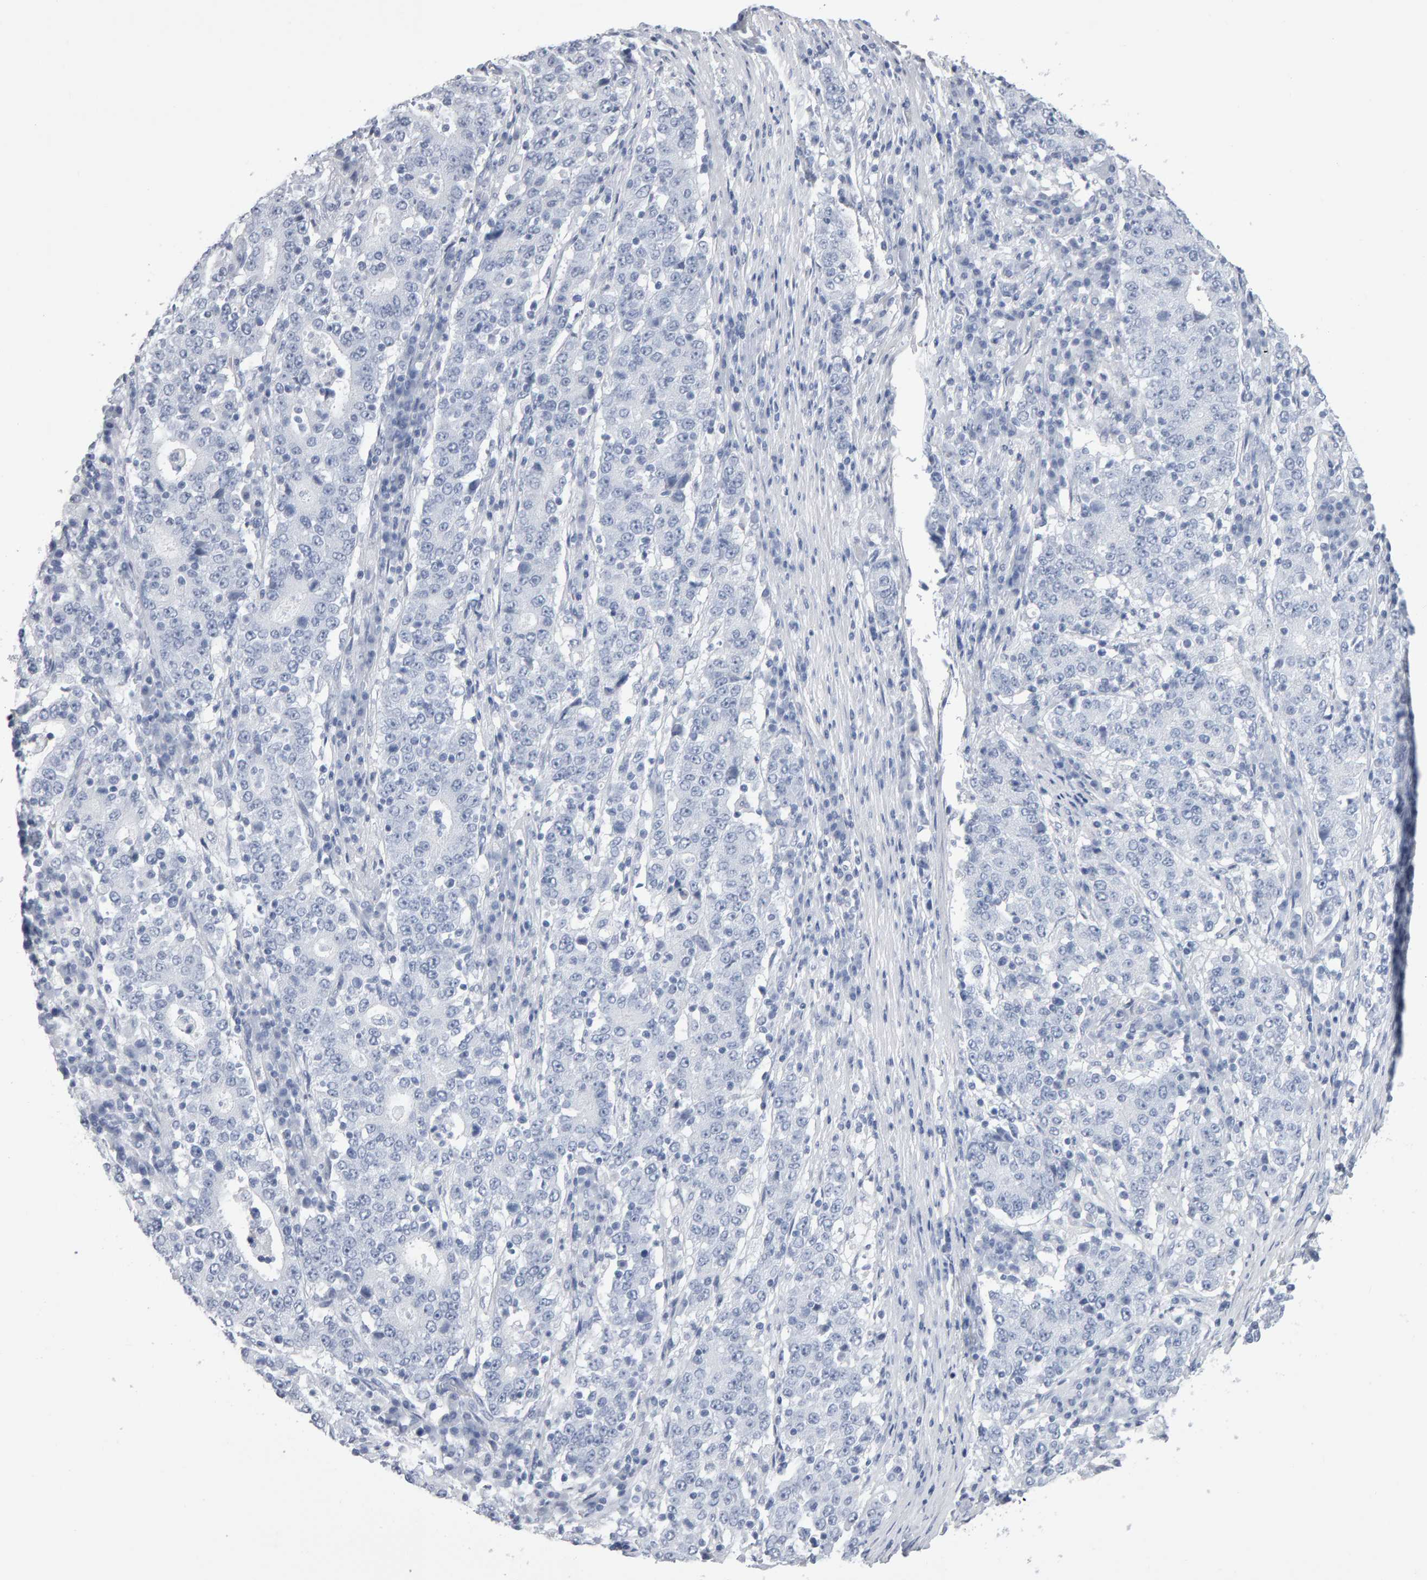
{"staining": {"intensity": "negative", "quantity": "none", "location": "none"}, "tissue": "stomach cancer", "cell_type": "Tumor cells", "image_type": "cancer", "snomed": [{"axis": "morphology", "description": "Adenocarcinoma, NOS"}, {"axis": "topography", "description": "Stomach"}], "caption": "This image is of stomach cancer stained with immunohistochemistry (IHC) to label a protein in brown with the nuclei are counter-stained blue. There is no staining in tumor cells. Nuclei are stained in blue.", "gene": "NCDN", "patient": {"sex": "male", "age": 59}}